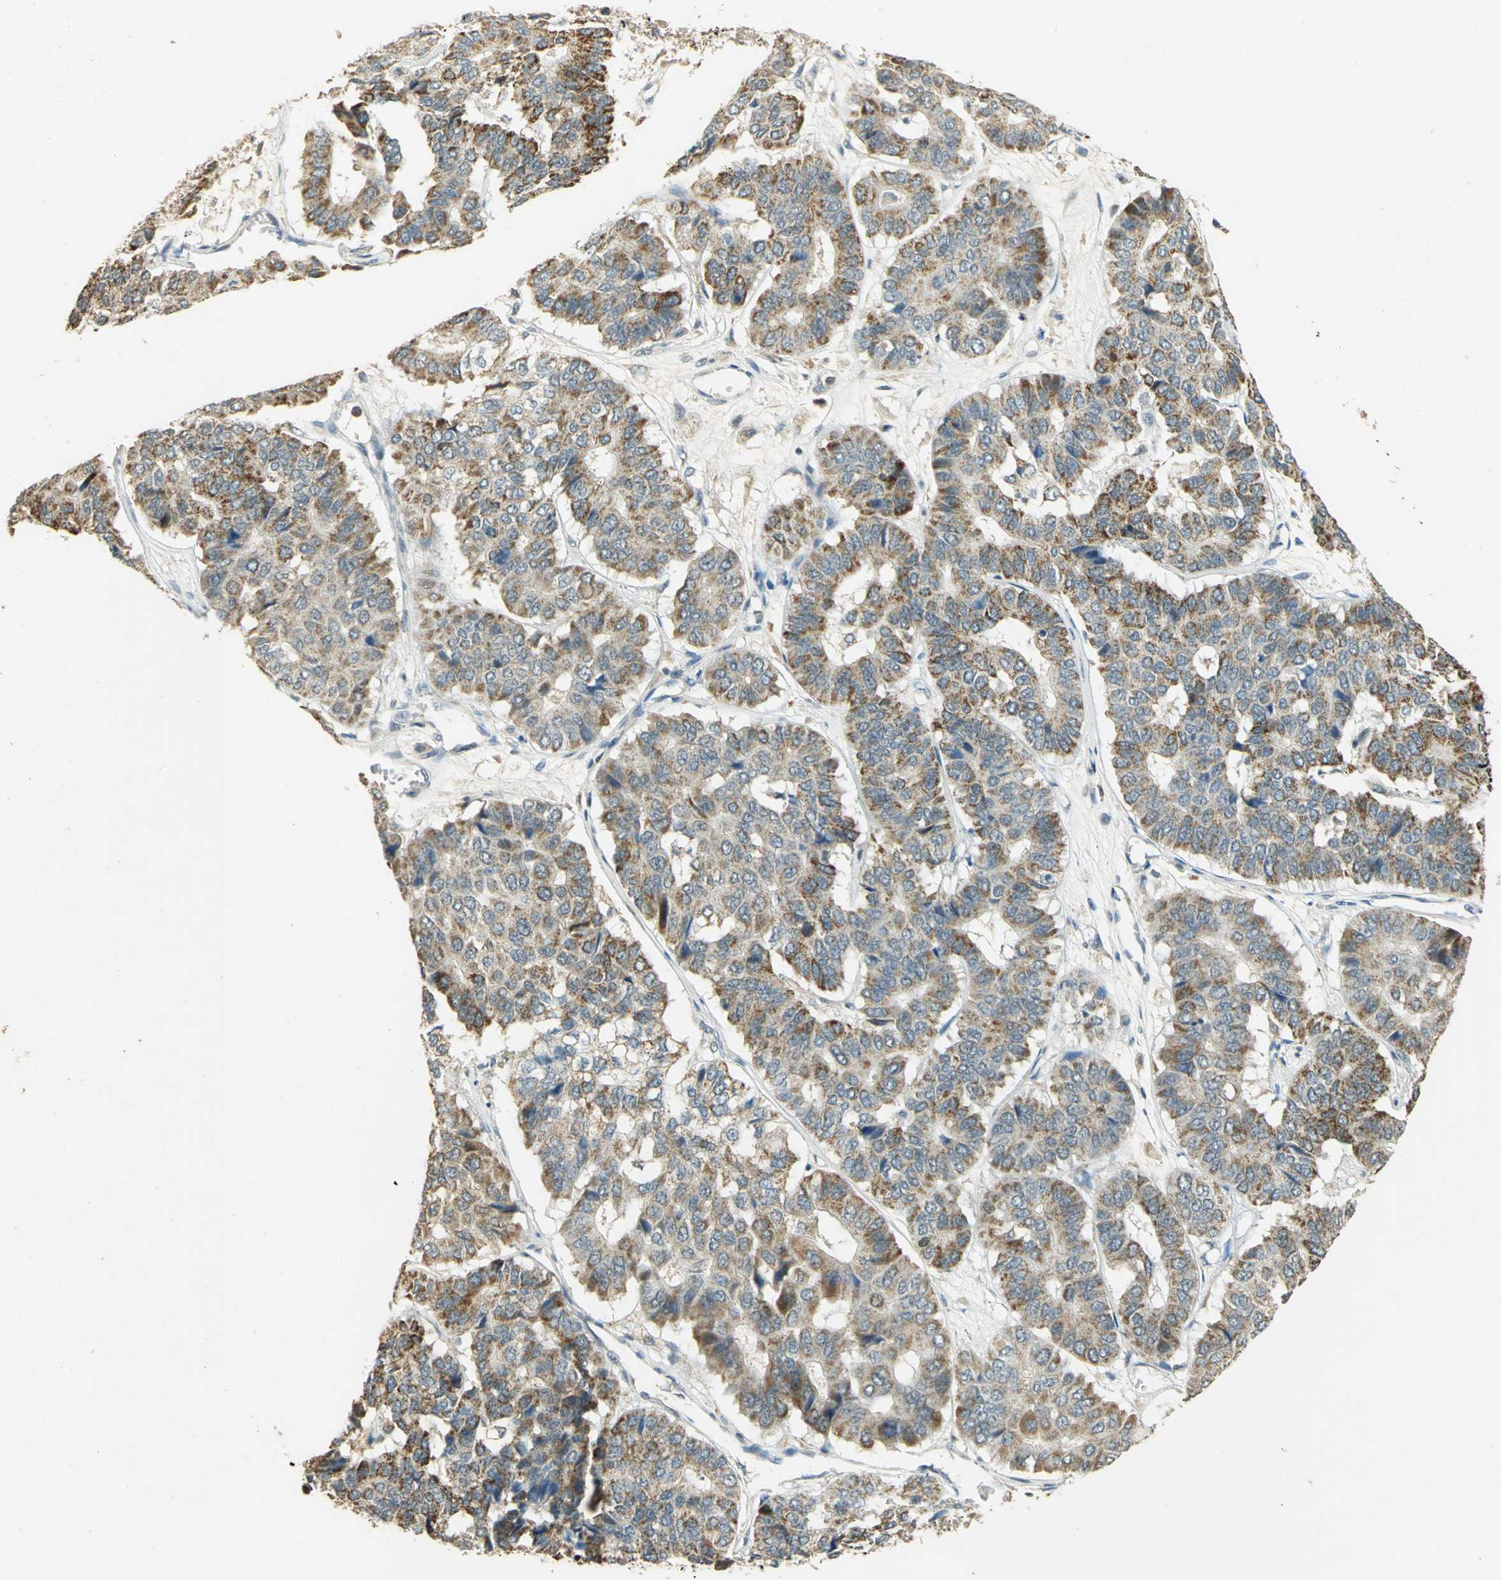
{"staining": {"intensity": "moderate", "quantity": ">75%", "location": "cytoplasmic/membranous"}, "tissue": "pancreatic cancer", "cell_type": "Tumor cells", "image_type": "cancer", "snomed": [{"axis": "morphology", "description": "Adenocarcinoma, NOS"}, {"axis": "topography", "description": "Pancreas"}], "caption": "Pancreatic adenocarcinoma stained for a protein displays moderate cytoplasmic/membranous positivity in tumor cells.", "gene": "HDHD5", "patient": {"sex": "male", "age": 50}}